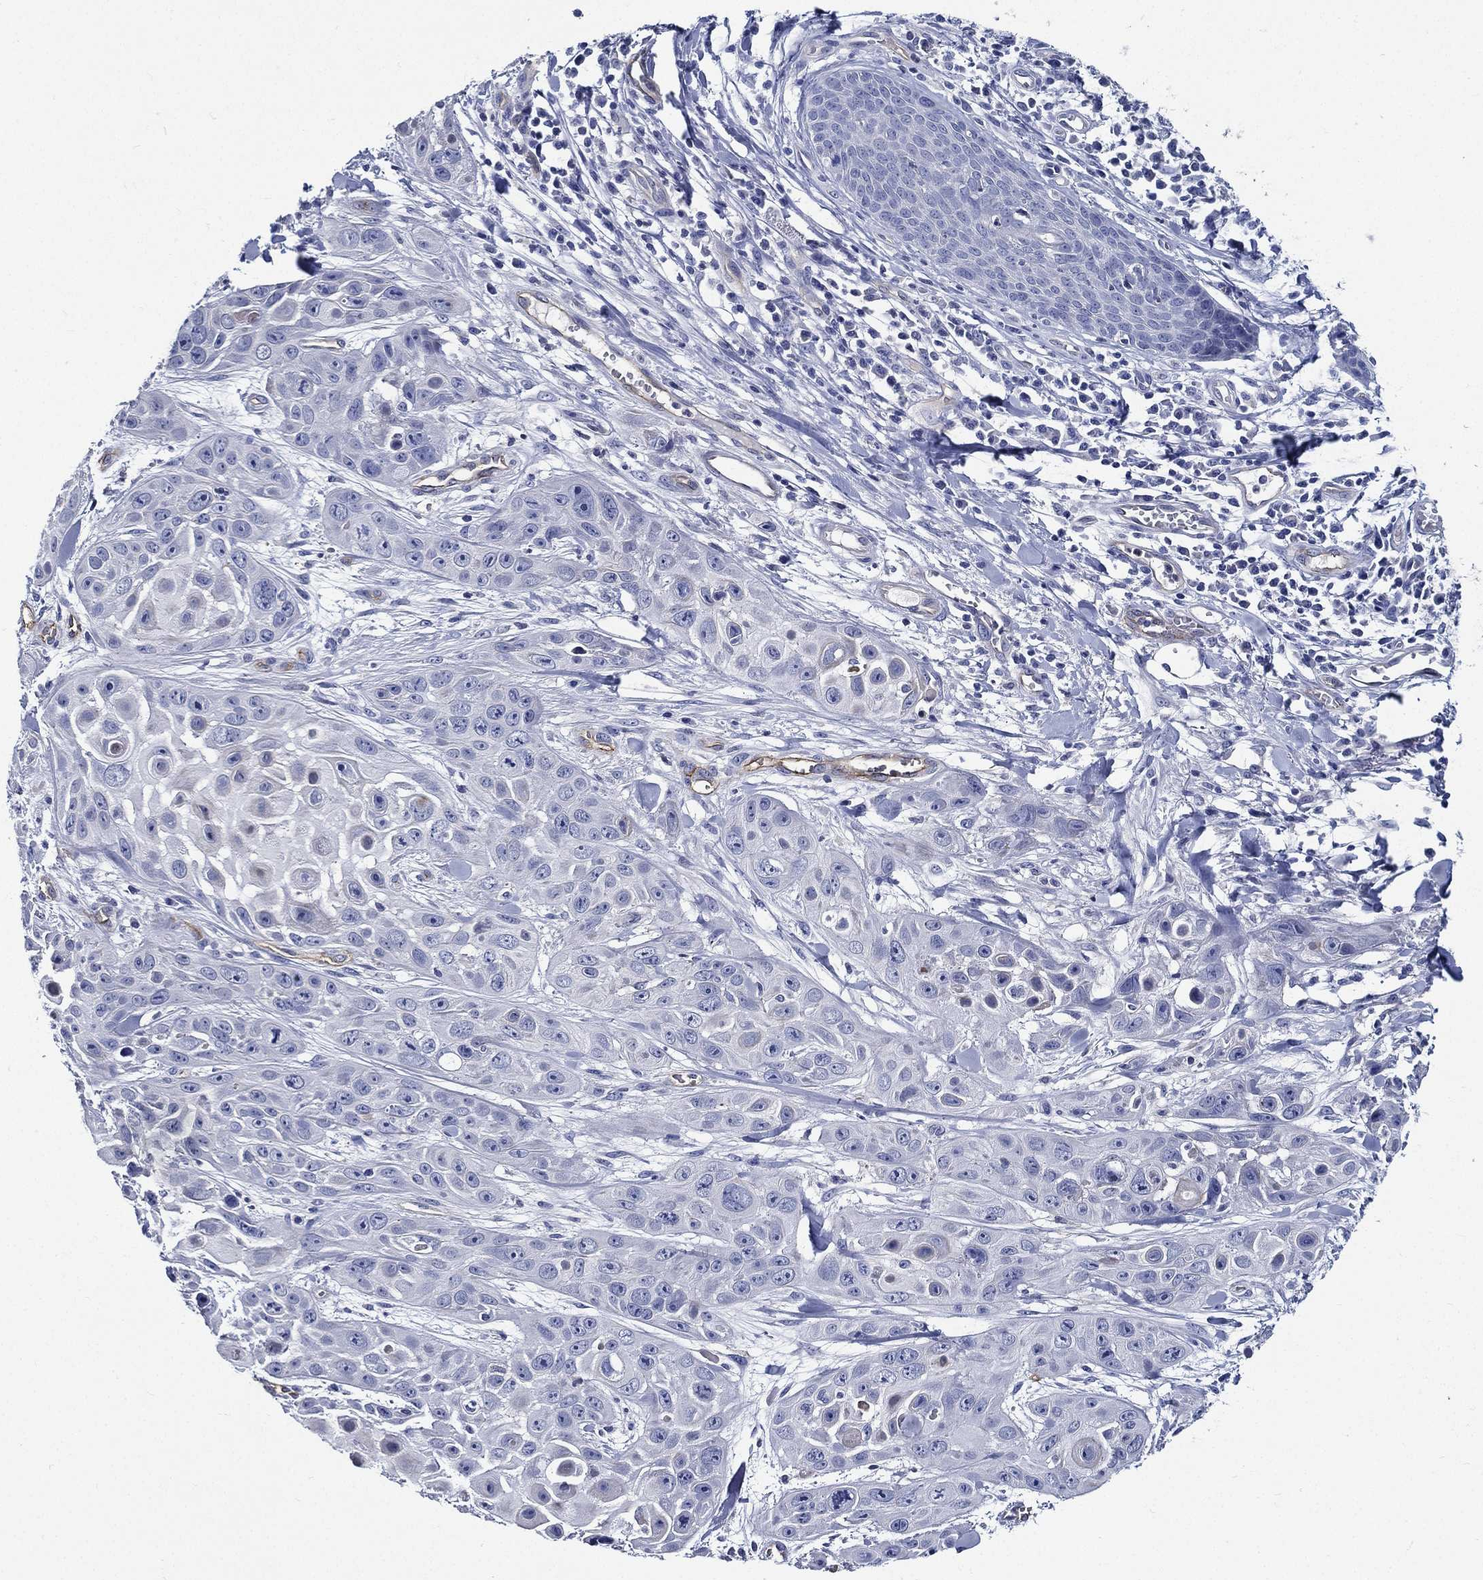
{"staining": {"intensity": "negative", "quantity": "none", "location": "none"}, "tissue": "skin cancer", "cell_type": "Tumor cells", "image_type": "cancer", "snomed": [{"axis": "morphology", "description": "Squamous cell carcinoma, NOS"}, {"axis": "topography", "description": "Skin"}, {"axis": "topography", "description": "Anal"}], "caption": "Immunohistochemistry image of neoplastic tissue: skin cancer (squamous cell carcinoma) stained with DAB (3,3'-diaminobenzidine) exhibits no significant protein positivity in tumor cells.", "gene": "NEDD9", "patient": {"sex": "female", "age": 75}}